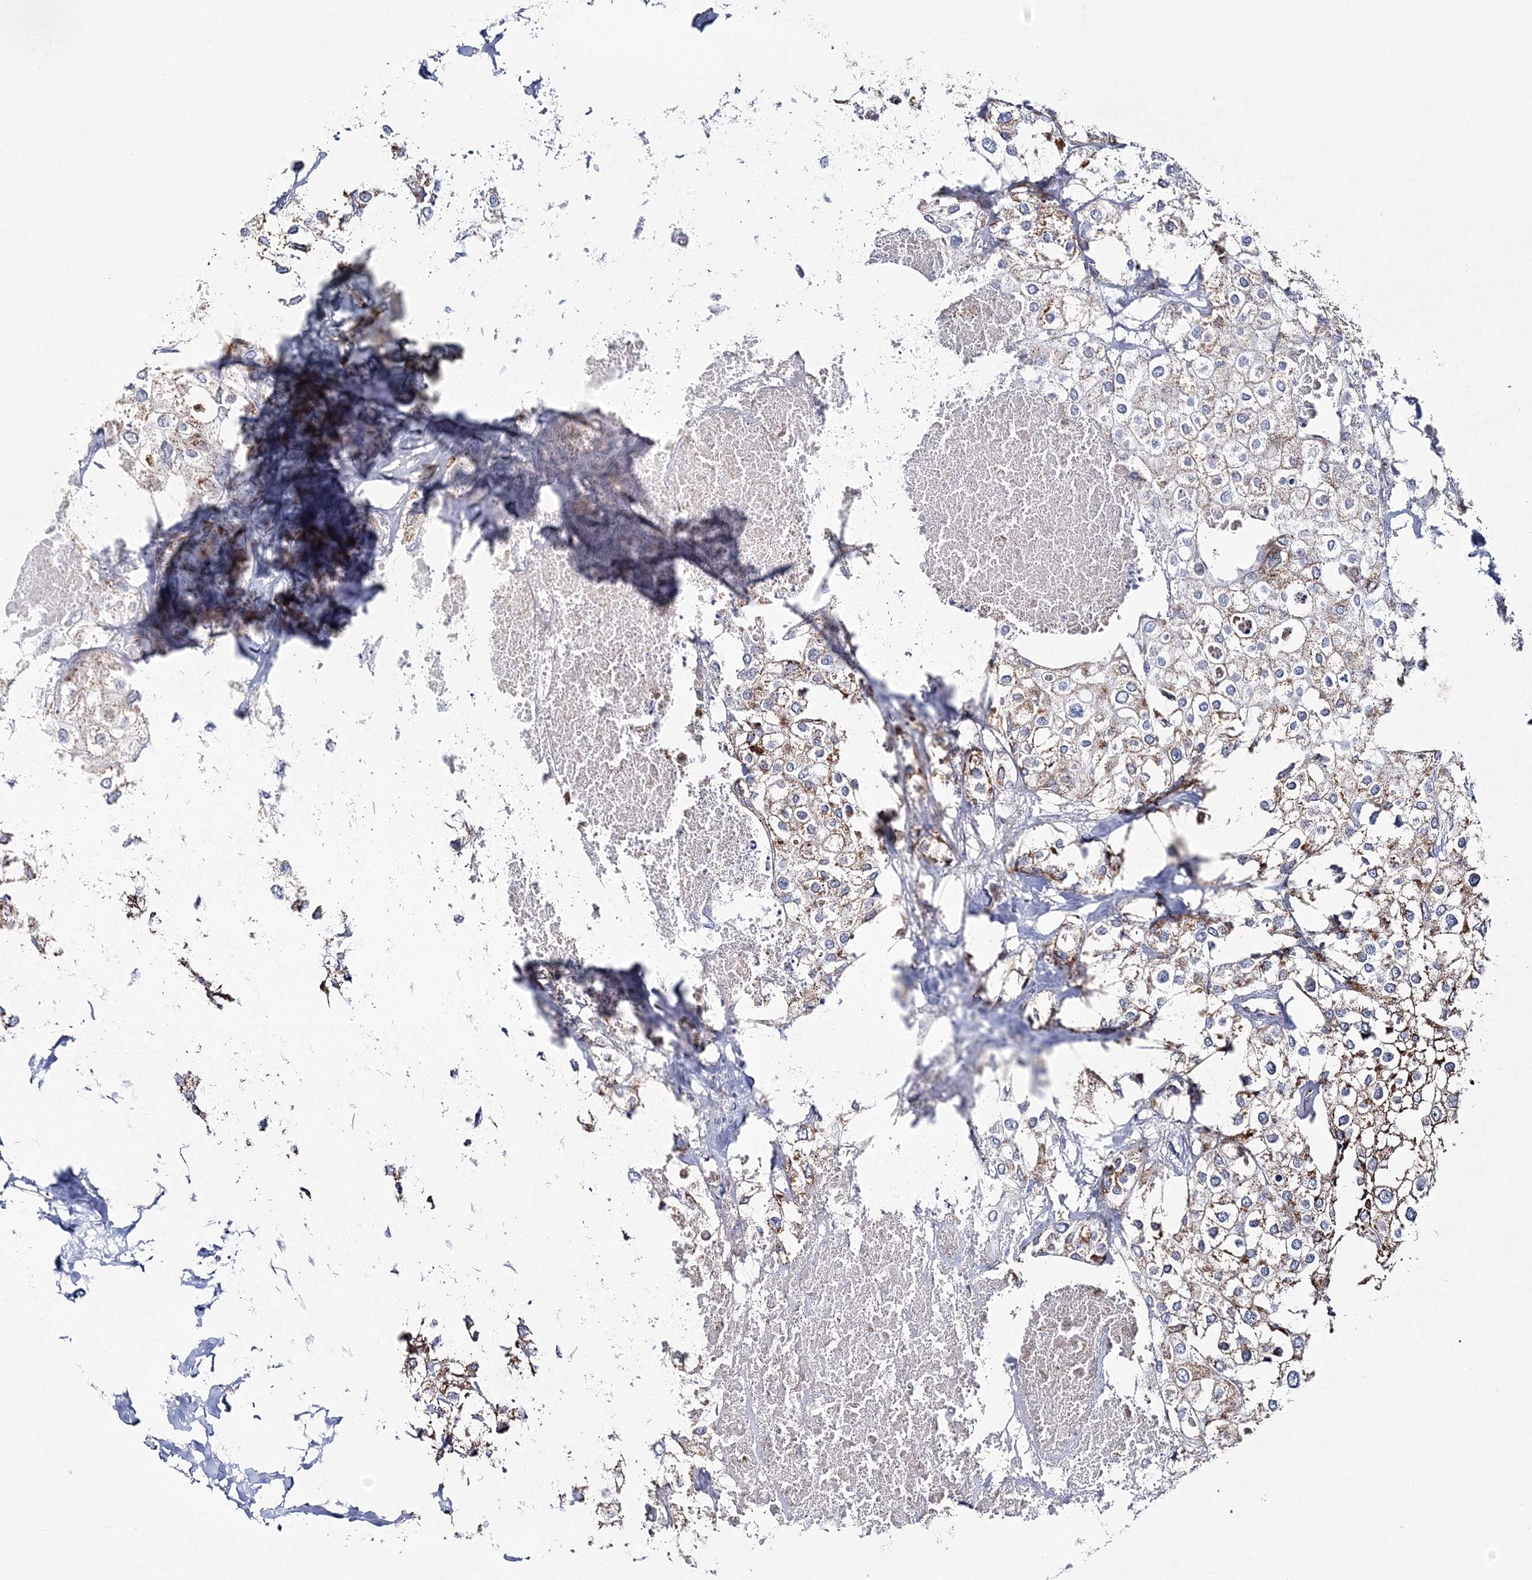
{"staining": {"intensity": "moderate", "quantity": "25%-75%", "location": "cytoplasmic/membranous"}, "tissue": "urothelial cancer", "cell_type": "Tumor cells", "image_type": "cancer", "snomed": [{"axis": "morphology", "description": "Urothelial carcinoma, High grade"}, {"axis": "topography", "description": "Urinary bladder"}], "caption": "Protein staining of urothelial cancer tissue exhibits moderate cytoplasmic/membranous expression in about 25%-75% of tumor cells. (DAB (3,3'-diaminobenzidine) = brown stain, brightfield microscopy at high magnification).", "gene": "HIBCH", "patient": {"sex": "male", "age": 64}}